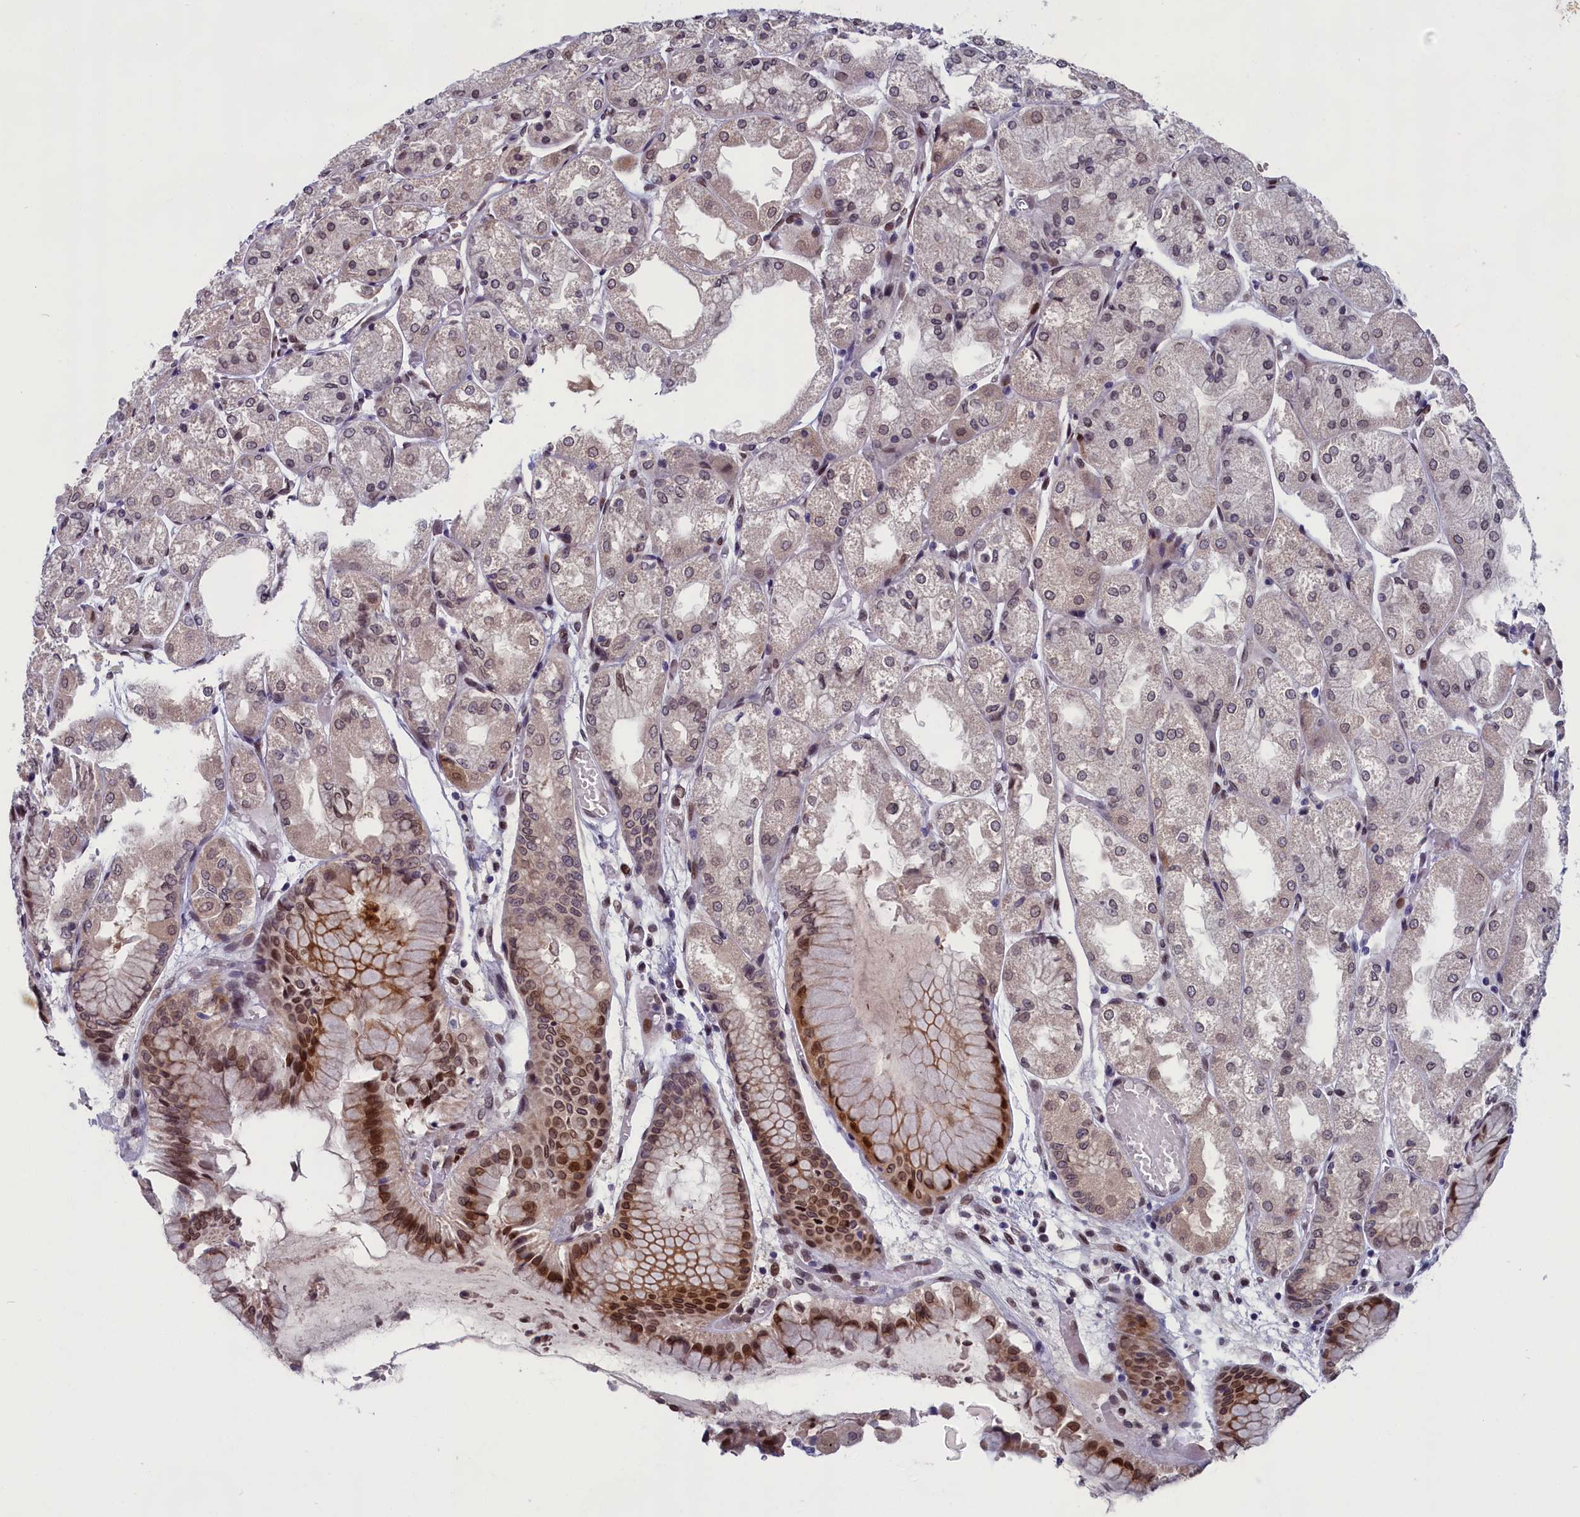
{"staining": {"intensity": "strong", "quantity": "25%-75%", "location": "nuclear"}, "tissue": "stomach", "cell_type": "Glandular cells", "image_type": "normal", "snomed": [{"axis": "morphology", "description": "Normal tissue, NOS"}, {"axis": "topography", "description": "Stomach, upper"}], "caption": "Protein analysis of benign stomach exhibits strong nuclear expression in about 25%-75% of glandular cells.", "gene": "GPSM1", "patient": {"sex": "male", "age": 72}}